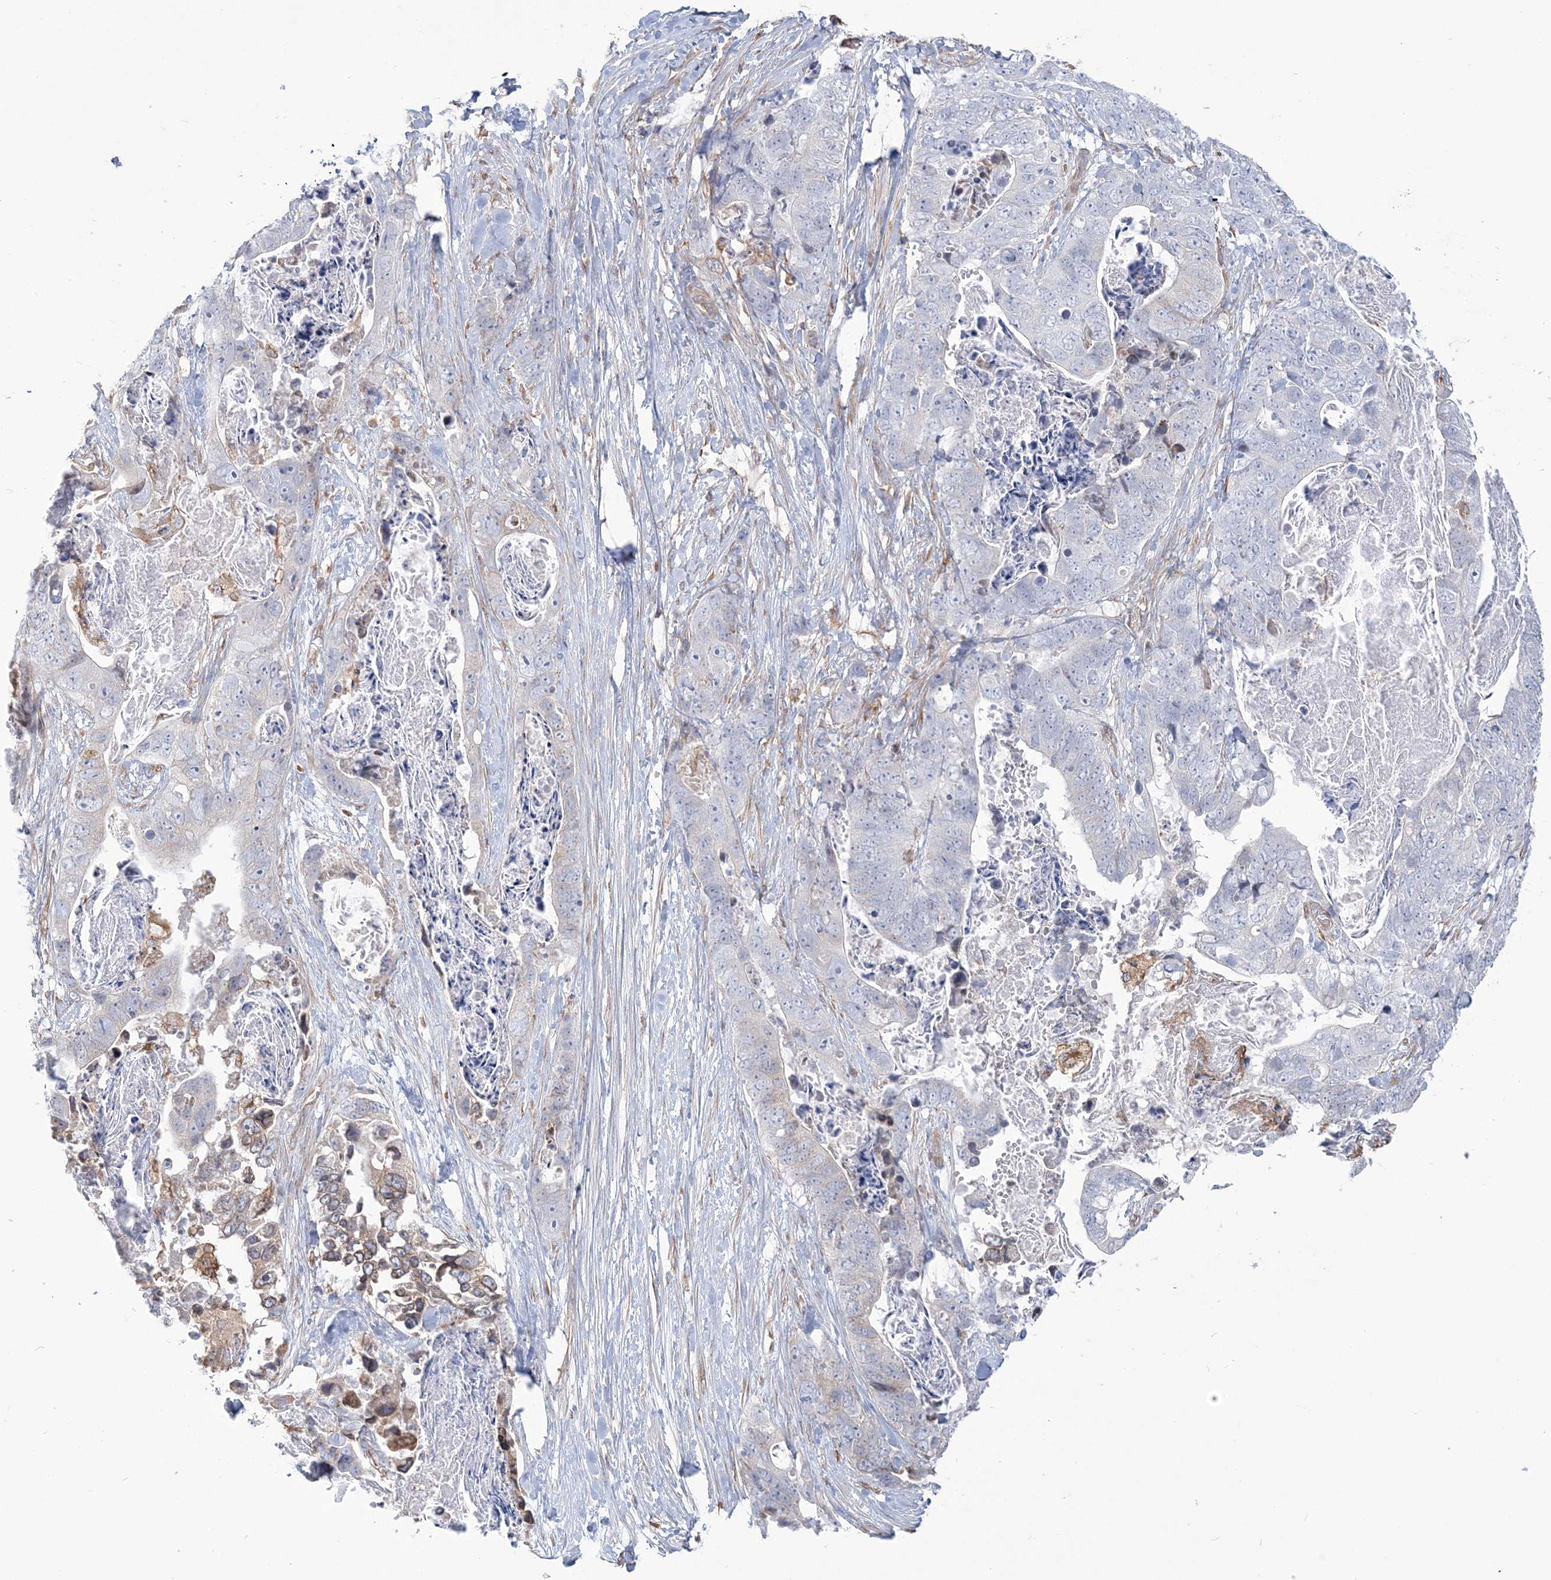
{"staining": {"intensity": "negative", "quantity": "none", "location": "none"}, "tissue": "stomach cancer", "cell_type": "Tumor cells", "image_type": "cancer", "snomed": [{"axis": "morphology", "description": "Adenocarcinoma, NOS"}, {"axis": "topography", "description": "Stomach"}], "caption": "A histopathology image of stomach cancer (adenocarcinoma) stained for a protein displays no brown staining in tumor cells.", "gene": "ZNF821", "patient": {"sex": "female", "age": 89}}